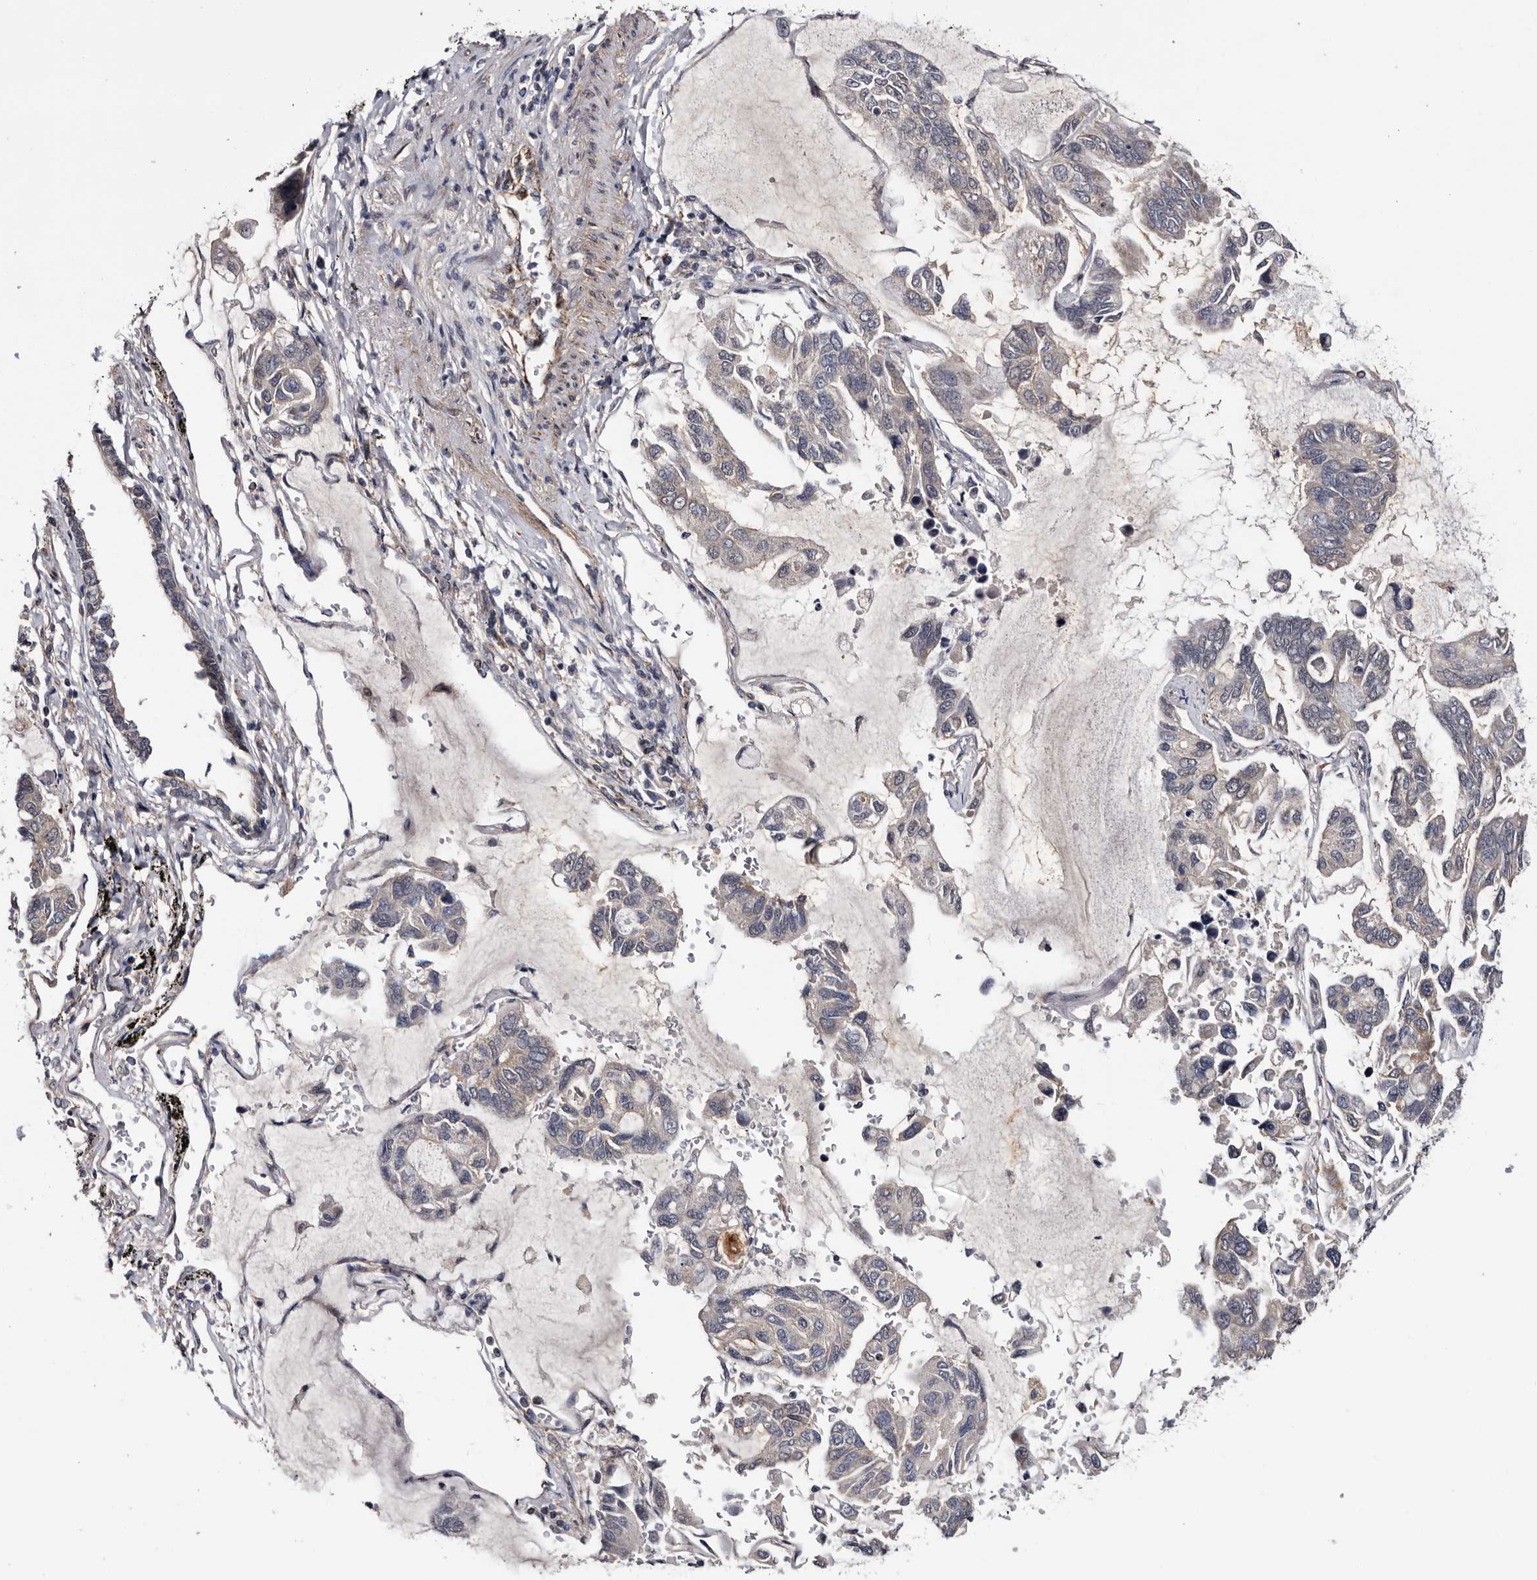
{"staining": {"intensity": "weak", "quantity": "<25%", "location": "cytoplasmic/membranous"}, "tissue": "lung cancer", "cell_type": "Tumor cells", "image_type": "cancer", "snomed": [{"axis": "morphology", "description": "Adenocarcinoma, NOS"}, {"axis": "topography", "description": "Lung"}], "caption": "DAB (3,3'-diaminobenzidine) immunohistochemical staining of human lung adenocarcinoma demonstrates no significant expression in tumor cells.", "gene": "ARMCX2", "patient": {"sex": "male", "age": 64}}